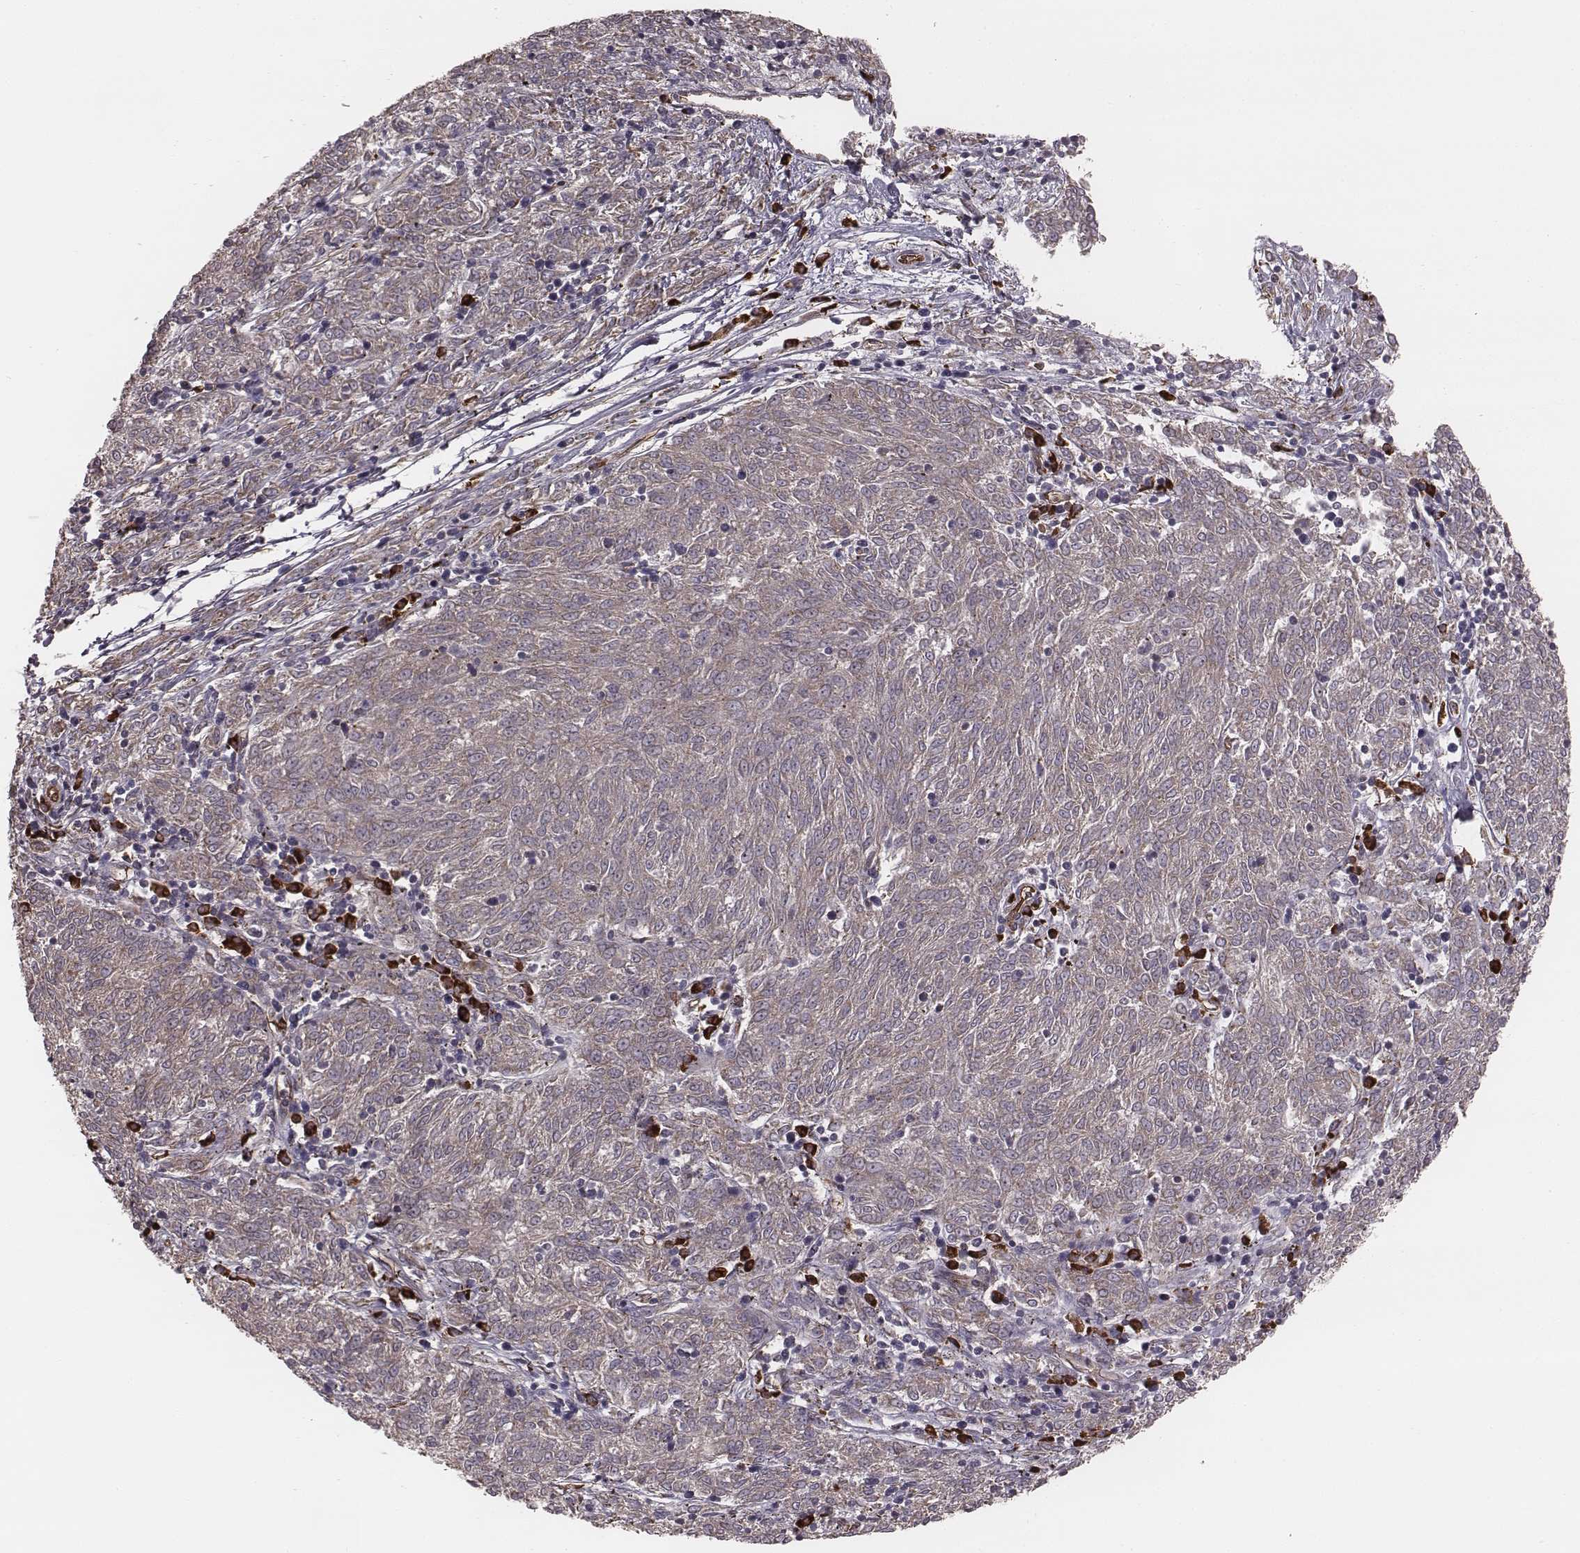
{"staining": {"intensity": "negative", "quantity": "none", "location": "none"}, "tissue": "melanoma", "cell_type": "Tumor cells", "image_type": "cancer", "snomed": [{"axis": "morphology", "description": "Malignant melanoma, NOS"}, {"axis": "topography", "description": "Skin"}], "caption": "A high-resolution histopathology image shows immunohistochemistry staining of malignant melanoma, which exhibits no significant expression in tumor cells.", "gene": "PALMD", "patient": {"sex": "female", "age": 72}}